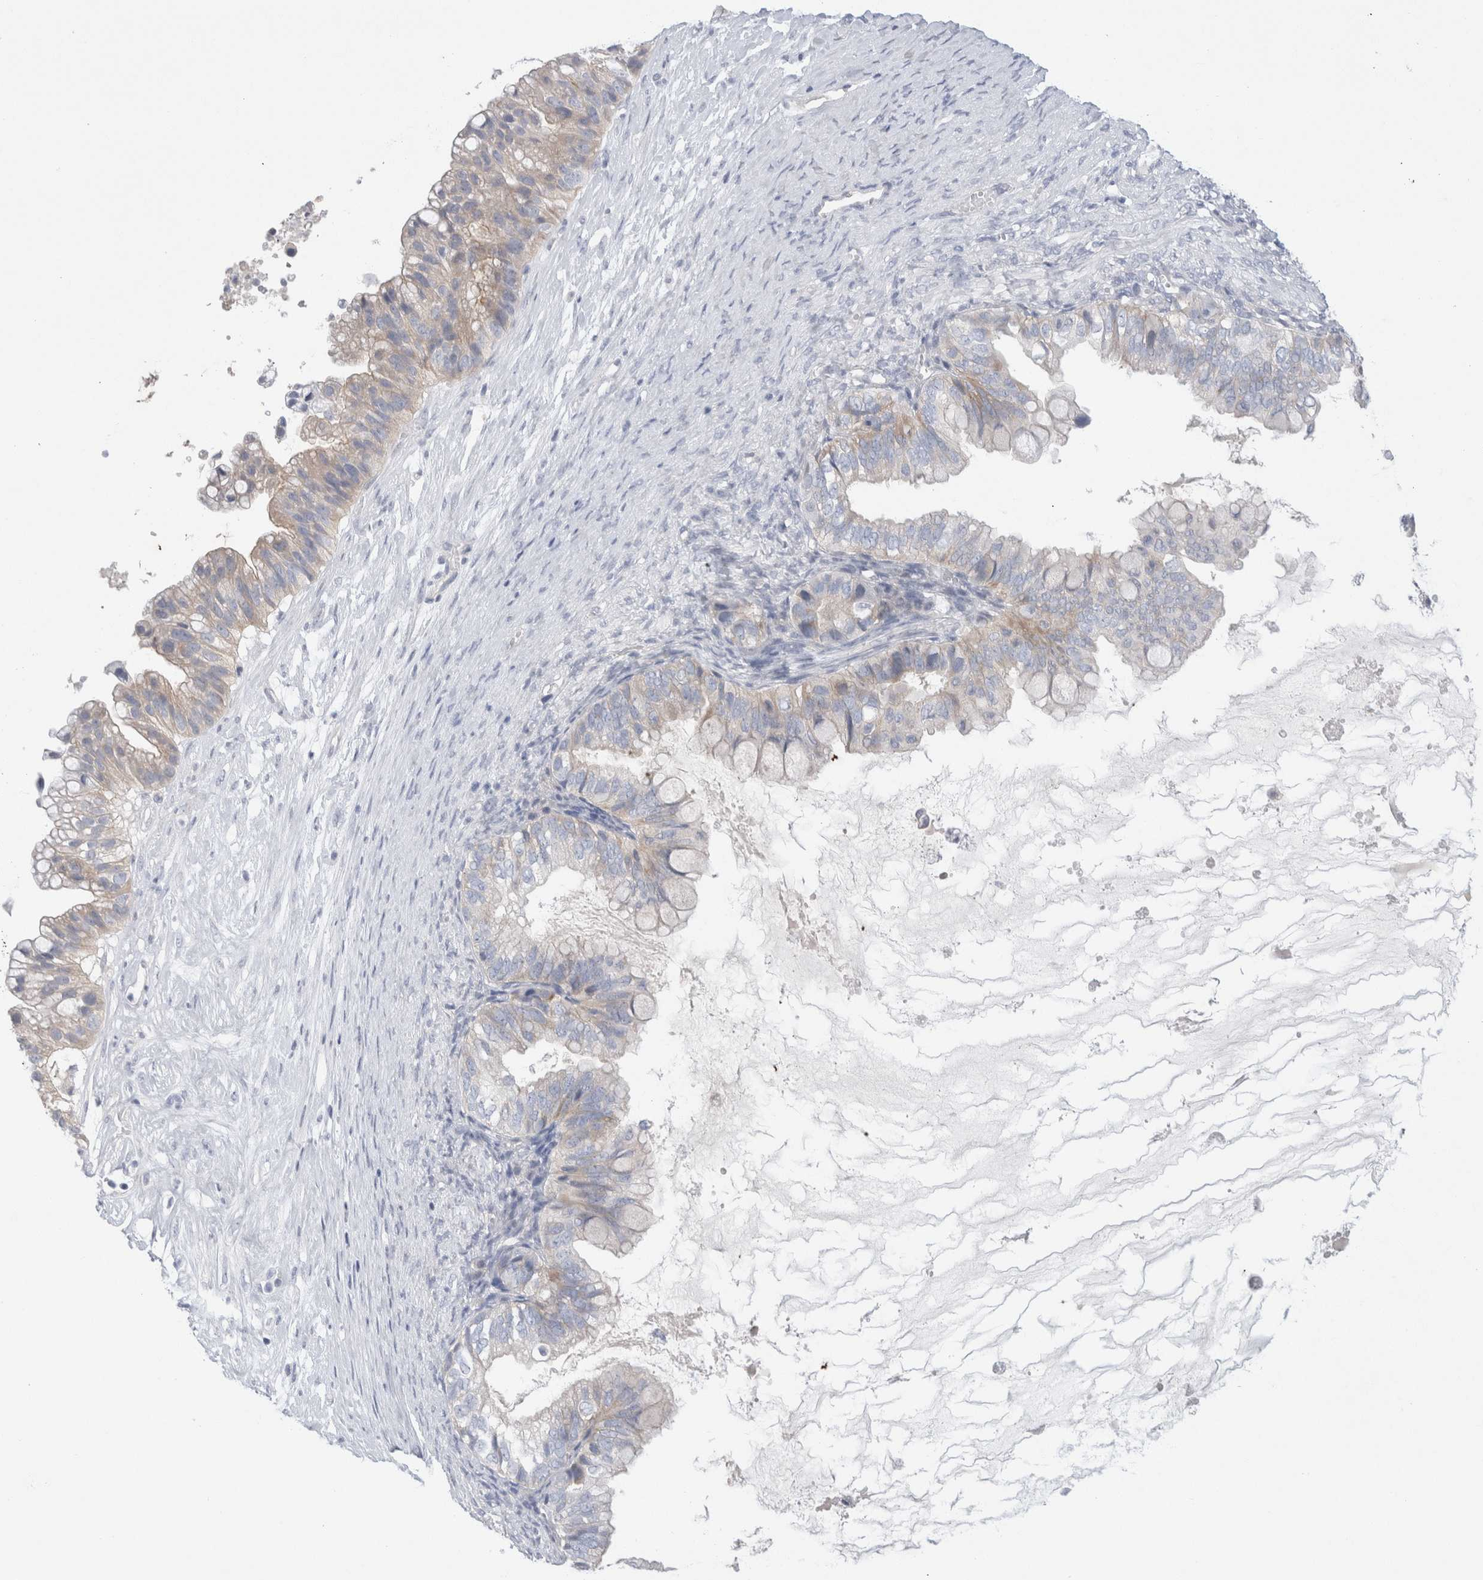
{"staining": {"intensity": "weak", "quantity": "<25%", "location": "cytoplasmic/membranous"}, "tissue": "ovarian cancer", "cell_type": "Tumor cells", "image_type": "cancer", "snomed": [{"axis": "morphology", "description": "Cystadenocarcinoma, mucinous, NOS"}, {"axis": "topography", "description": "Ovary"}], "caption": "A histopathology image of ovarian mucinous cystadenocarcinoma stained for a protein shows no brown staining in tumor cells. (DAB immunohistochemistry (IHC) with hematoxylin counter stain).", "gene": "WIPF2", "patient": {"sex": "female", "age": 80}}